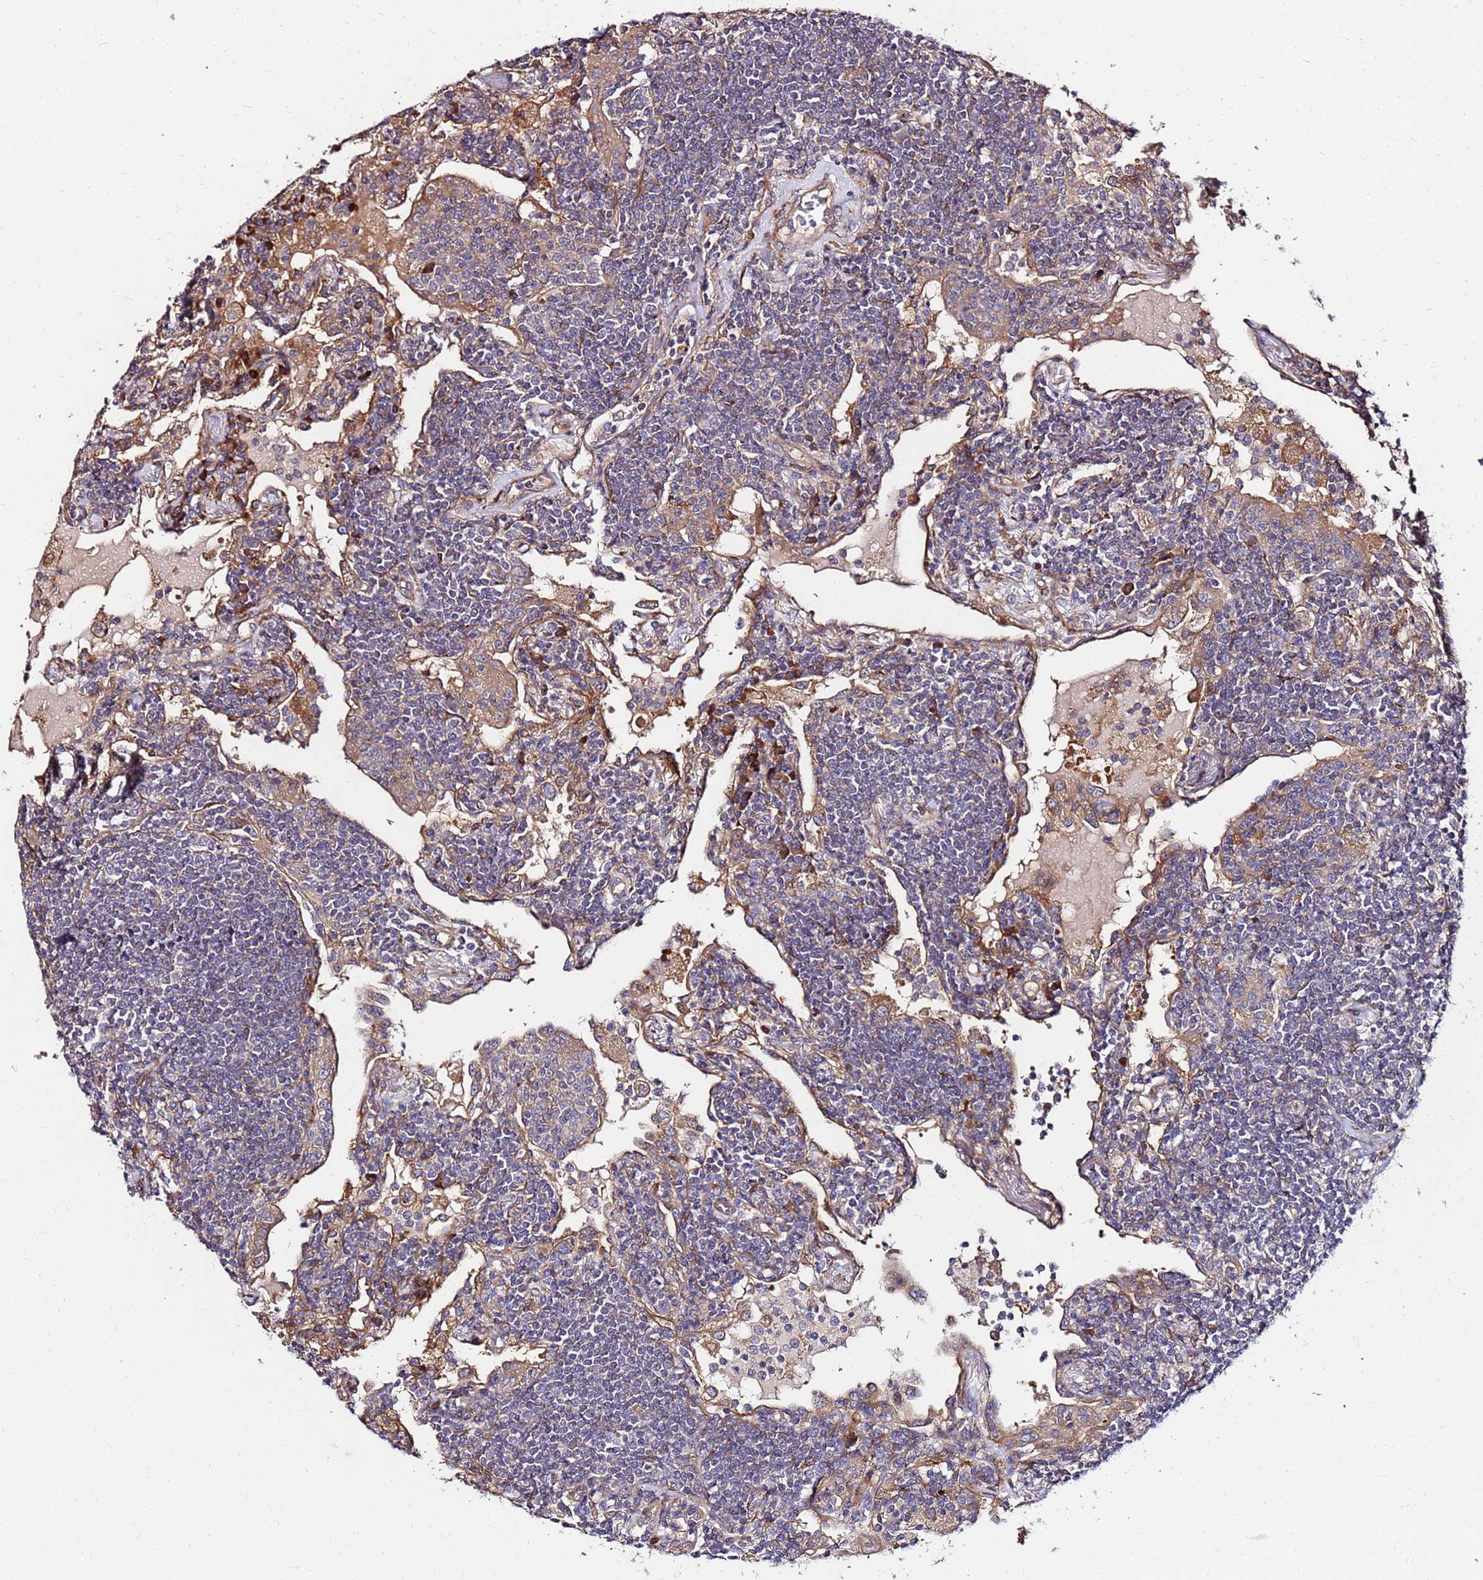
{"staining": {"intensity": "negative", "quantity": "none", "location": "none"}, "tissue": "lymphoma", "cell_type": "Tumor cells", "image_type": "cancer", "snomed": [{"axis": "morphology", "description": "Malignant lymphoma, non-Hodgkin's type, Low grade"}, {"axis": "topography", "description": "Lung"}], "caption": "An immunohistochemistry (IHC) image of low-grade malignant lymphoma, non-Hodgkin's type is shown. There is no staining in tumor cells of low-grade malignant lymphoma, non-Hodgkin's type. (Brightfield microscopy of DAB (3,3'-diaminobenzidine) IHC at high magnification).", "gene": "WWC2", "patient": {"sex": "female", "age": 71}}